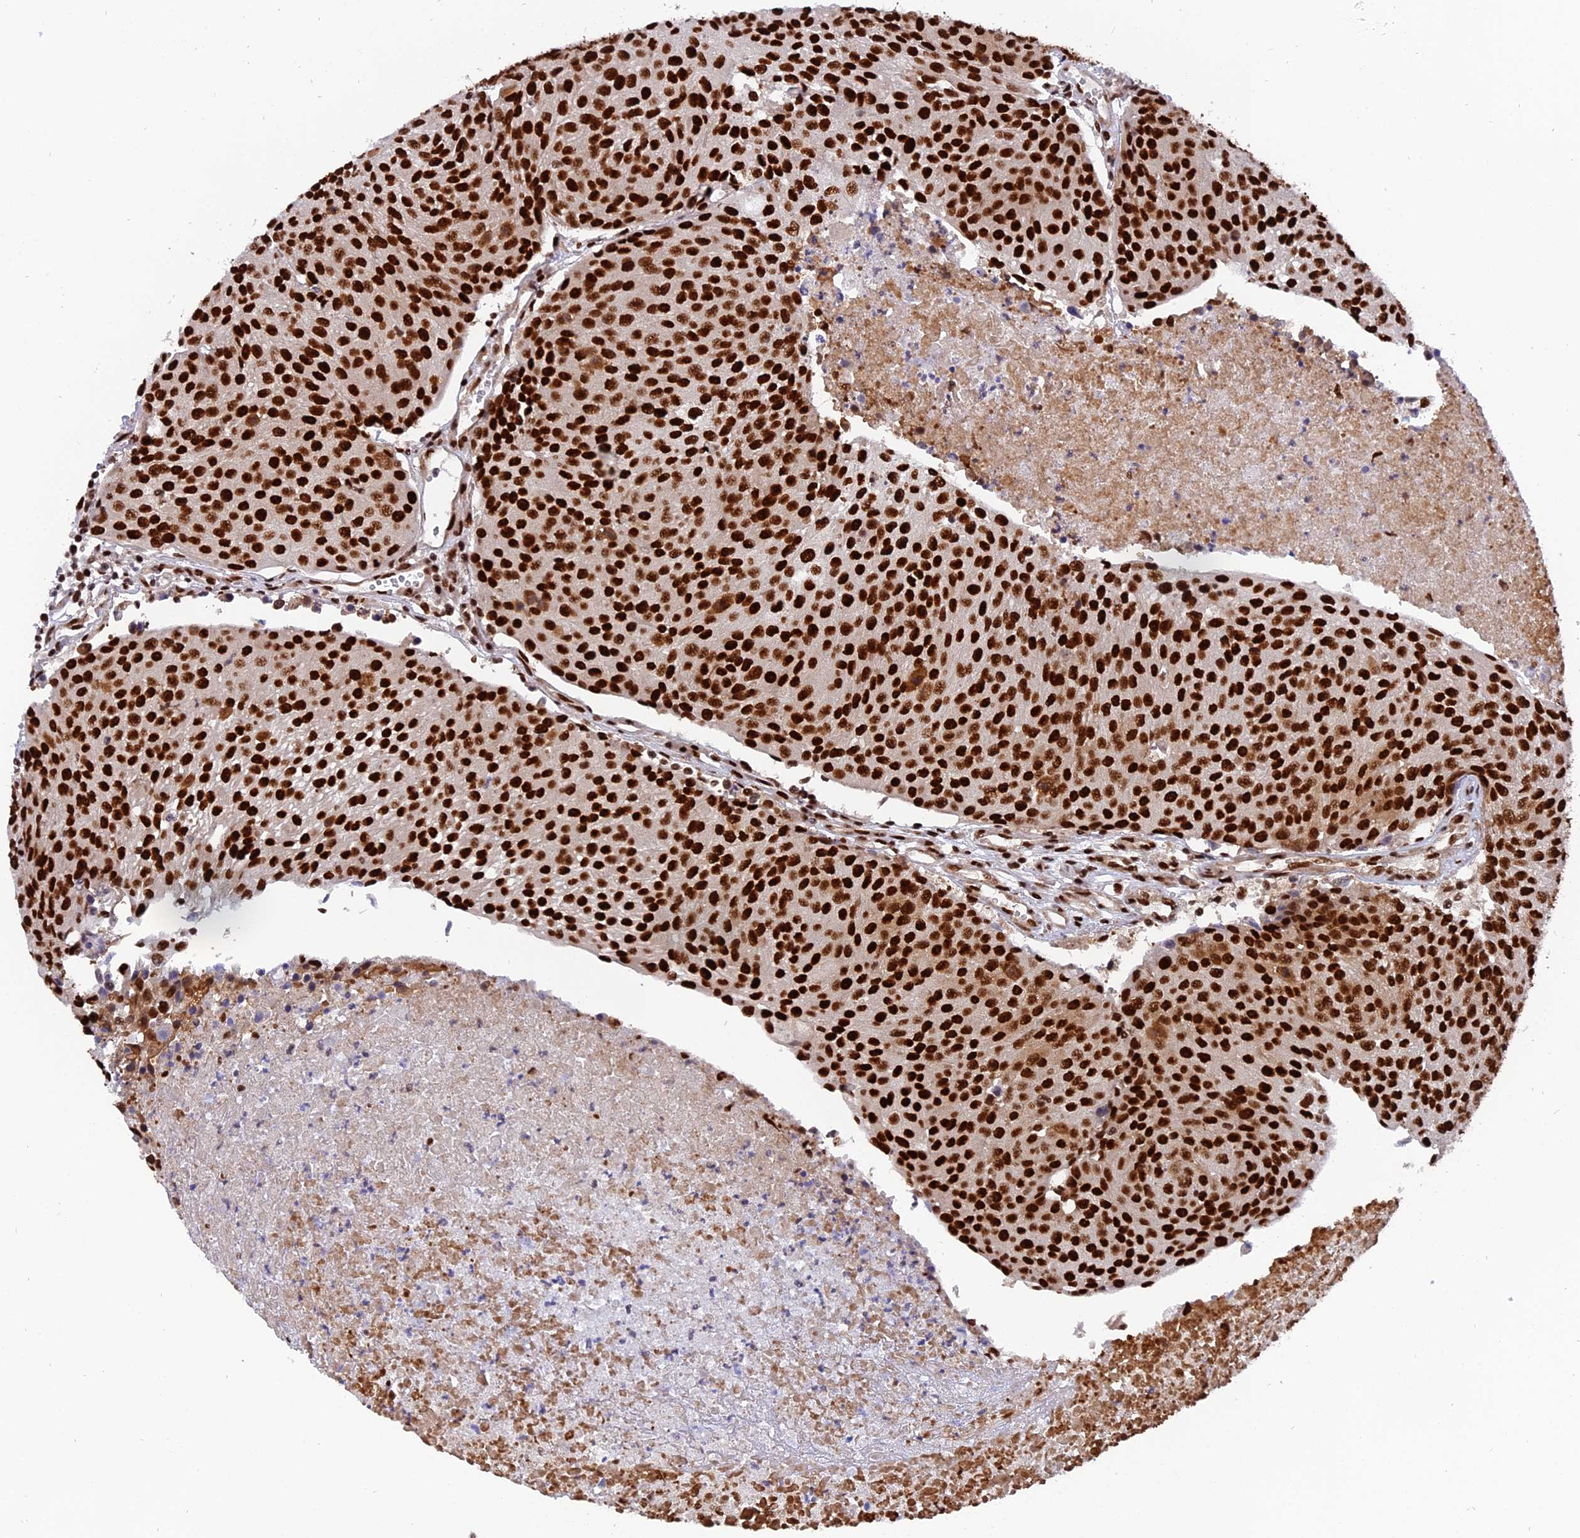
{"staining": {"intensity": "strong", "quantity": ">75%", "location": "nuclear"}, "tissue": "urothelial cancer", "cell_type": "Tumor cells", "image_type": "cancer", "snomed": [{"axis": "morphology", "description": "Urothelial carcinoma, High grade"}, {"axis": "topography", "description": "Urinary bladder"}], "caption": "Strong nuclear staining for a protein is appreciated in approximately >75% of tumor cells of urothelial carcinoma (high-grade) using immunohistochemistry (IHC).", "gene": "RAMAC", "patient": {"sex": "female", "age": 85}}